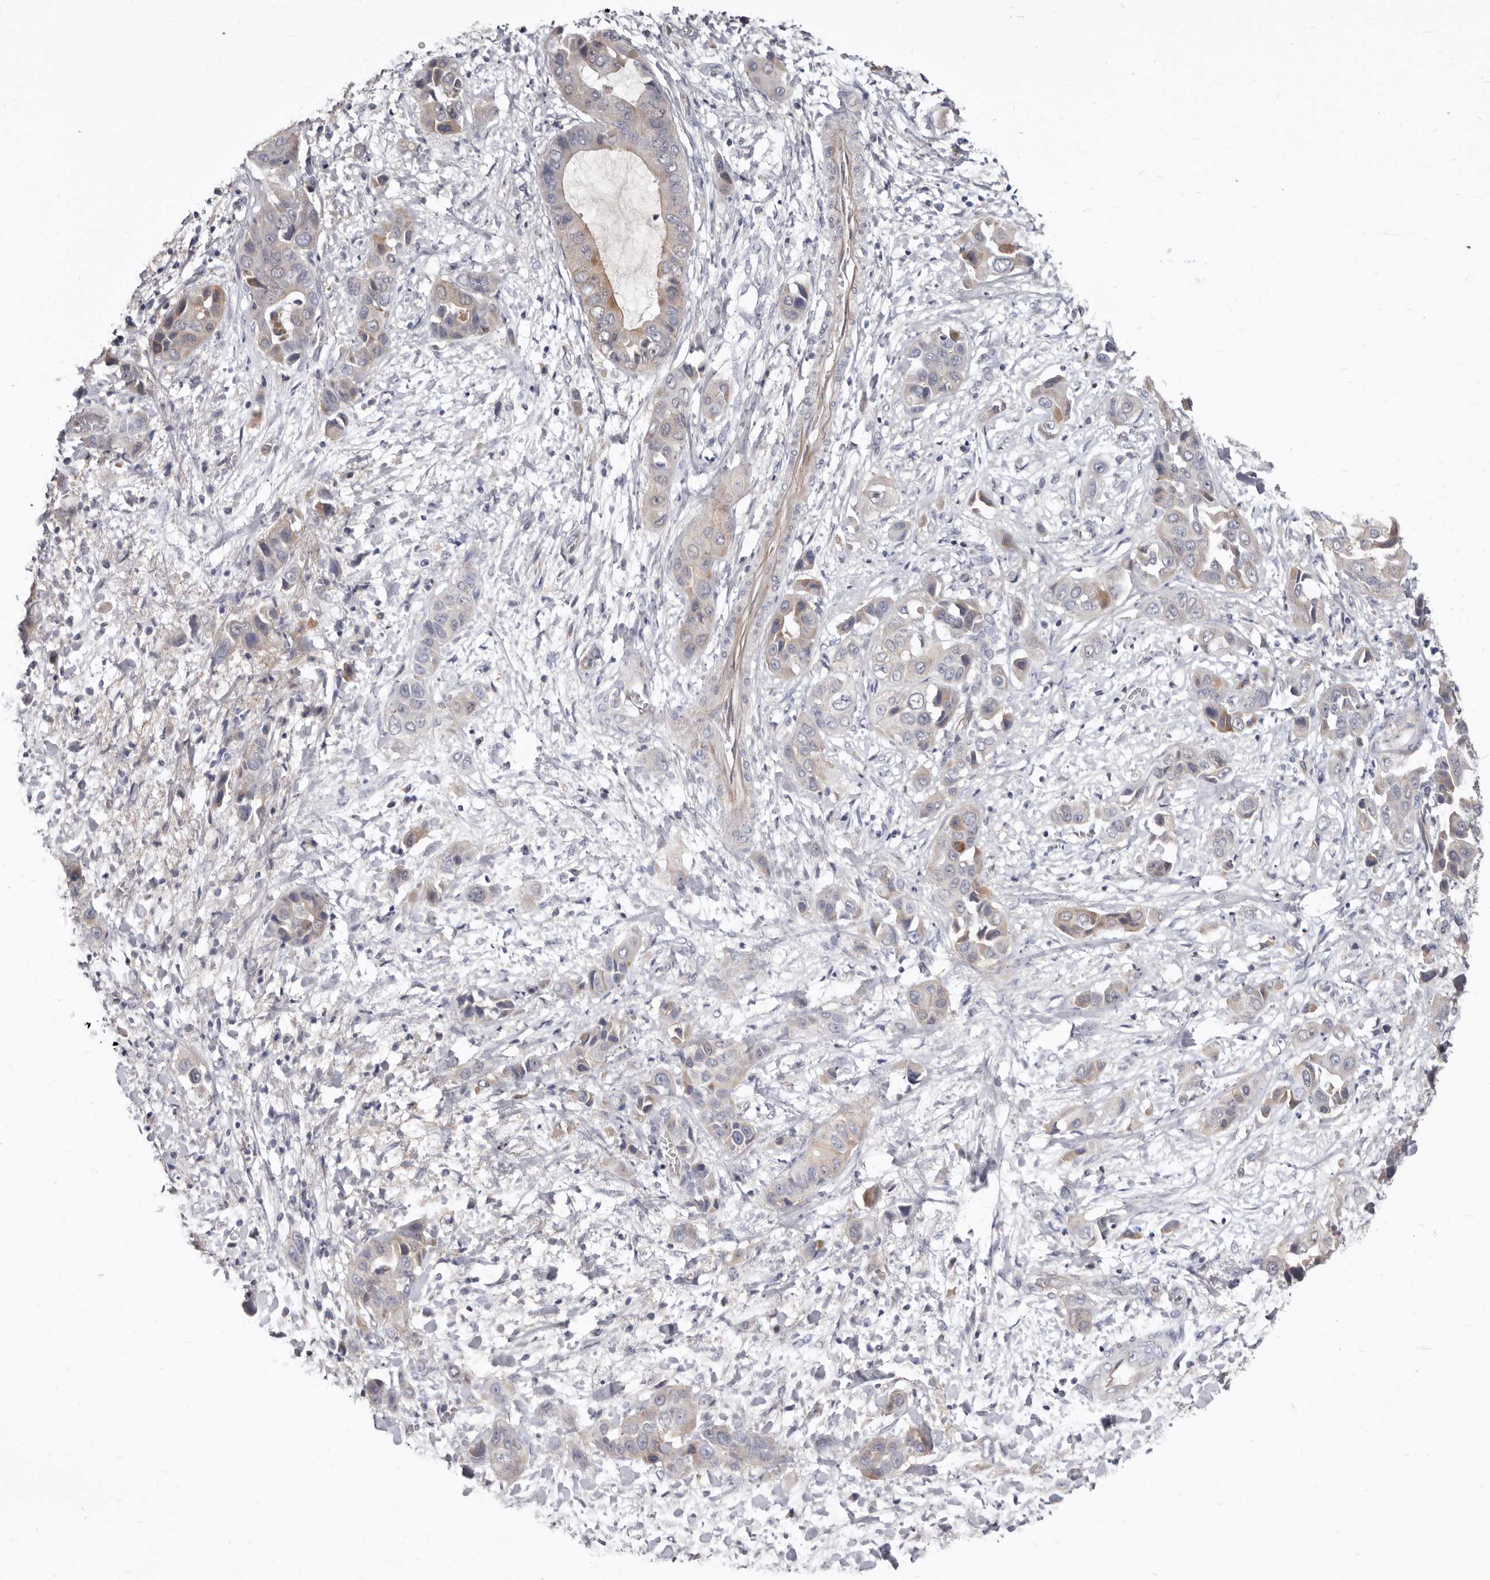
{"staining": {"intensity": "weak", "quantity": ">75%", "location": "cytoplasmic/membranous"}, "tissue": "liver cancer", "cell_type": "Tumor cells", "image_type": "cancer", "snomed": [{"axis": "morphology", "description": "Cholangiocarcinoma"}, {"axis": "topography", "description": "Liver"}], "caption": "Immunohistochemistry photomicrograph of neoplastic tissue: human liver cancer stained using IHC displays low levels of weak protein expression localized specifically in the cytoplasmic/membranous of tumor cells, appearing as a cytoplasmic/membranous brown color.", "gene": "FMO2", "patient": {"sex": "female", "age": 52}}